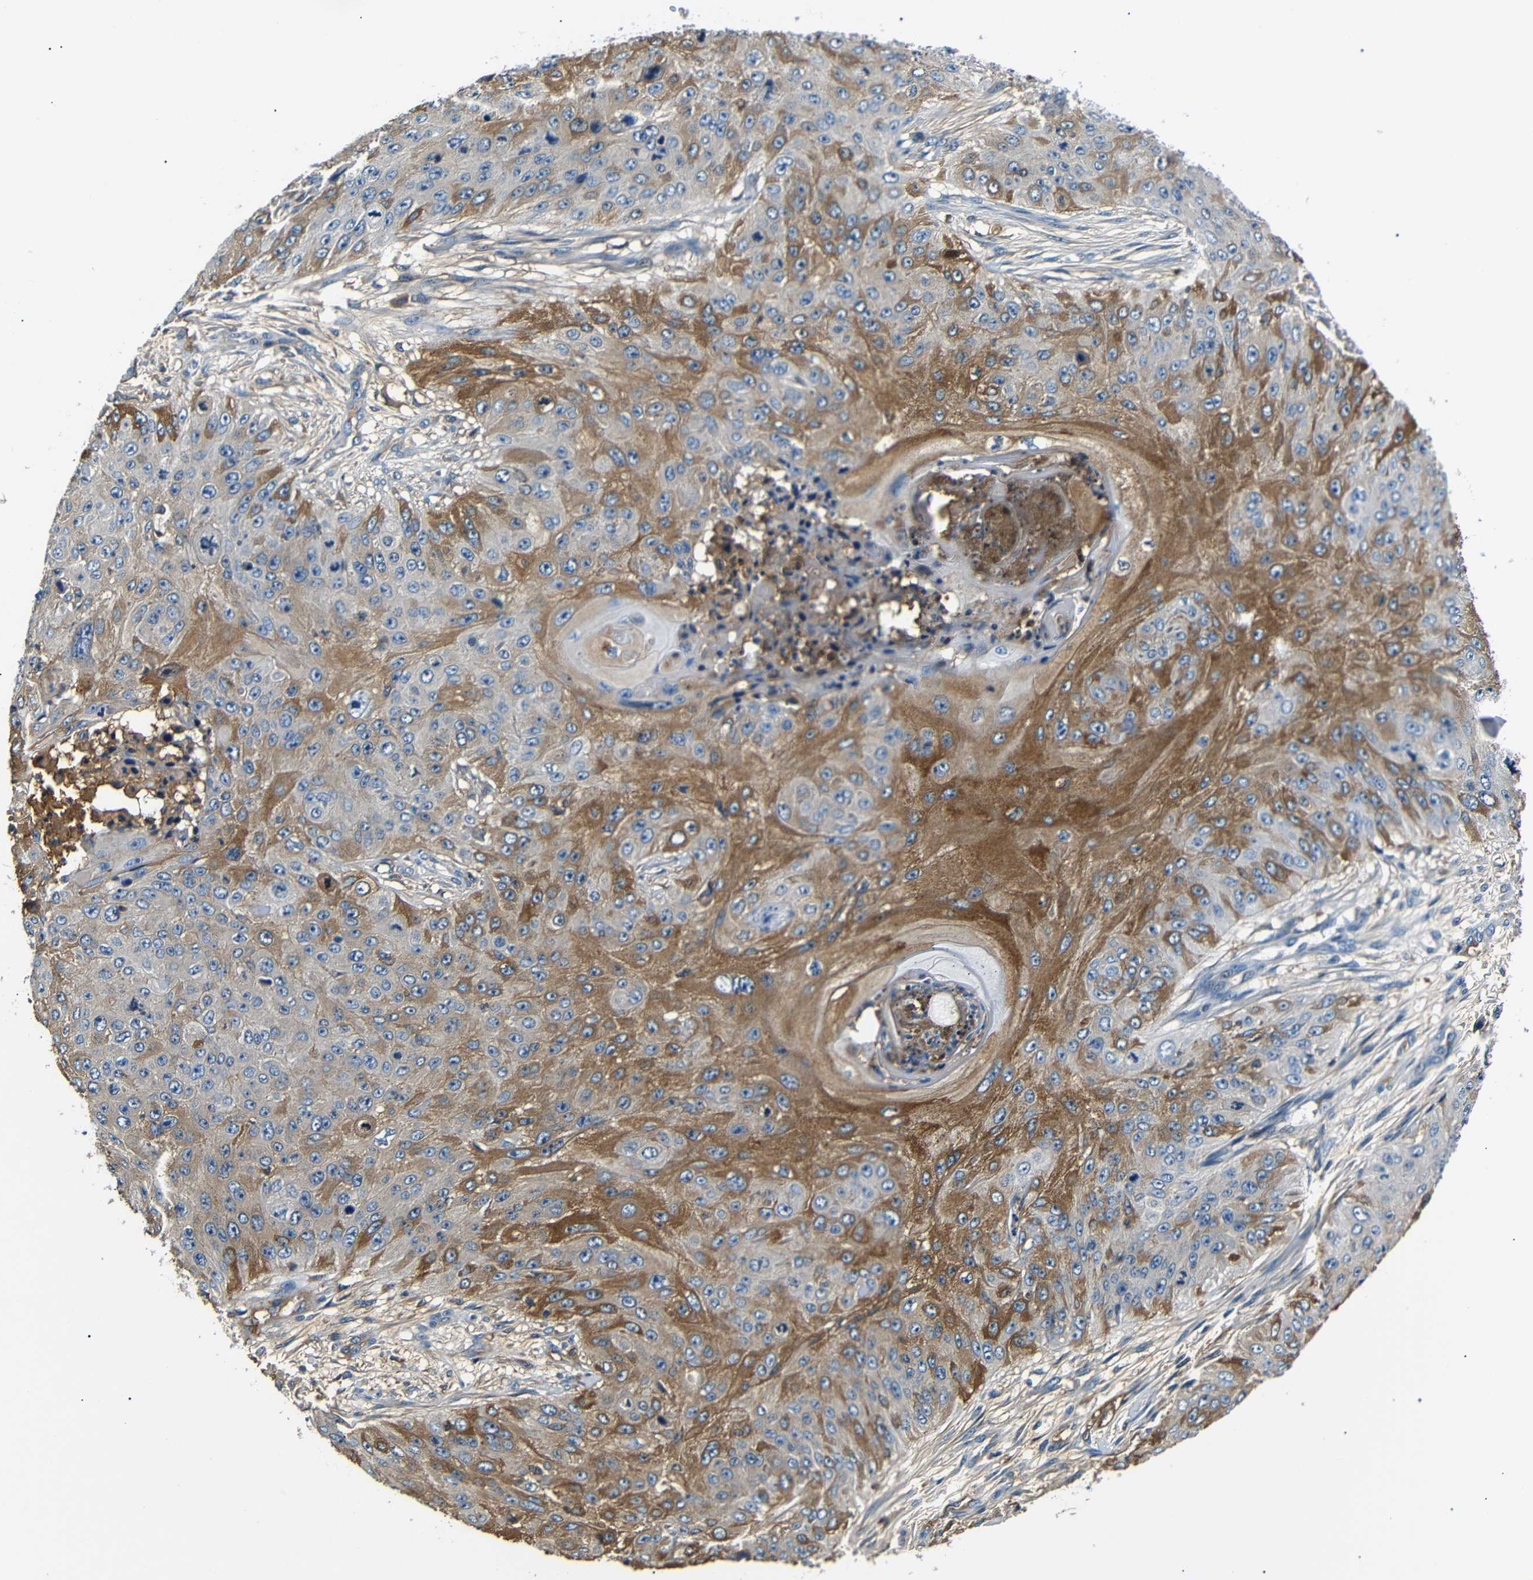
{"staining": {"intensity": "moderate", "quantity": "<25%", "location": "cytoplasmic/membranous"}, "tissue": "skin cancer", "cell_type": "Tumor cells", "image_type": "cancer", "snomed": [{"axis": "morphology", "description": "Squamous cell carcinoma, NOS"}, {"axis": "topography", "description": "Skin"}], "caption": "Human skin squamous cell carcinoma stained for a protein (brown) shows moderate cytoplasmic/membranous positive expression in about <25% of tumor cells.", "gene": "LHCGR", "patient": {"sex": "female", "age": 80}}